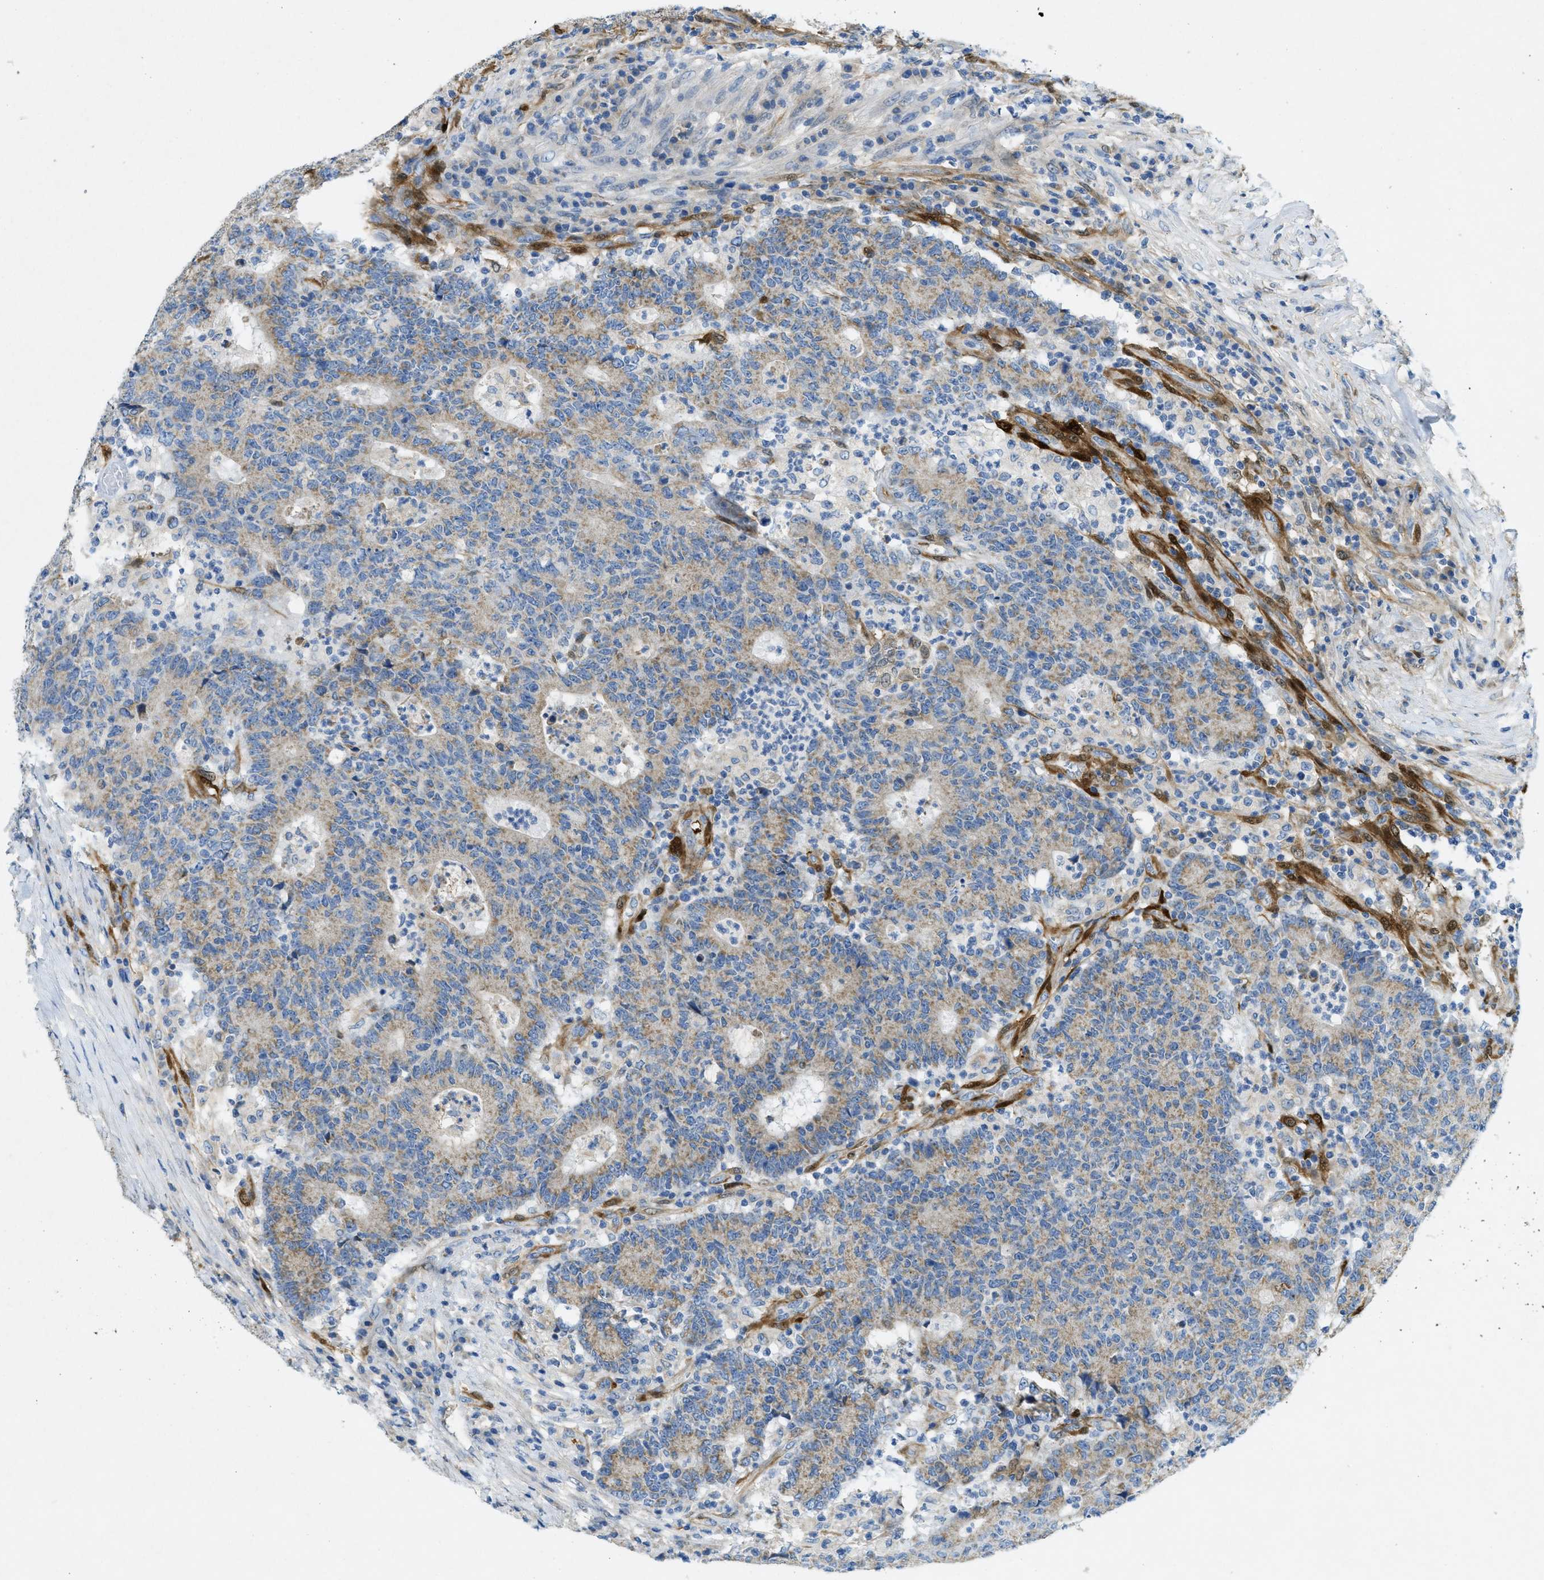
{"staining": {"intensity": "weak", "quantity": ">75%", "location": "cytoplasmic/membranous"}, "tissue": "colorectal cancer", "cell_type": "Tumor cells", "image_type": "cancer", "snomed": [{"axis": "morphology", "description": "Normal tissue, NOS"}, {"axis": "morphology", "description": "Adenocarcinoma, NOS"}, {"axis": "topography", "description": "Colon"}], "caption": "Weak cytoplasmic/membranous protein positivity is appreciated in approximately >75% of tumor cells in colorectal cancer (adenocarcinoma).", "gene": "CYGB", "patient": {"sex": "female", "age": 75}}